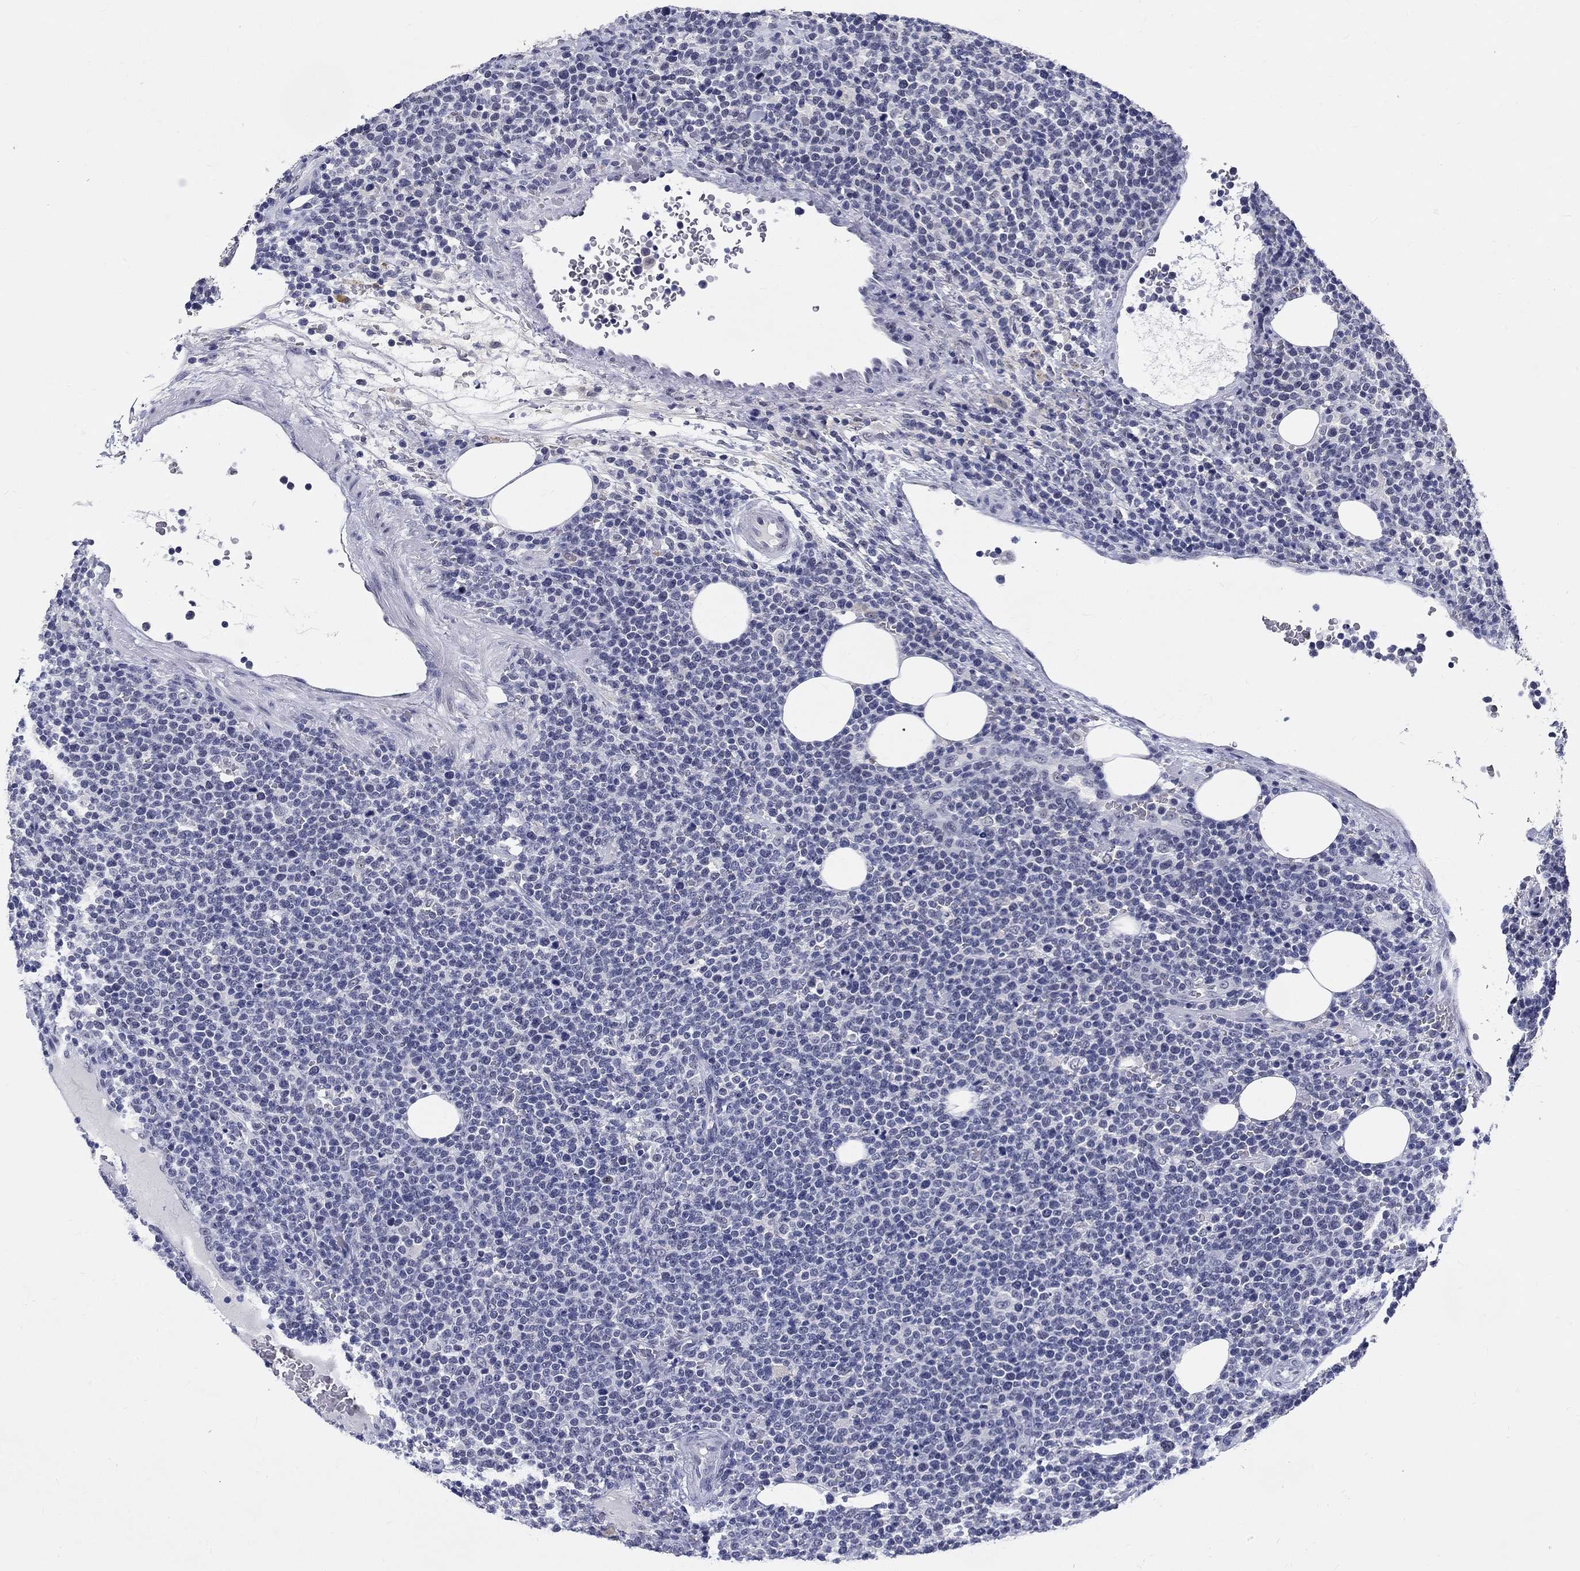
{"staining": {"intensity": "negative", "quantity": "none", "location": "none"}, "tissue": "lymphoma", "cell_type": "Tumor cells", "image_type": "cancer", "snomed": [{"axis": "morphology", "description": "Malignant lymphoma, non-Hodgkin's type, High grade"}, {"axis": "topography", "description": "Lymph node"}], "caption": "The image exhibits no significant positivity in tumor cells of lymphoma. (DAB (3,3'-diaminobenzidine) IHC visualized using brightfield microscopy, high magnification).", "gene": "GRIN1", "patient": {"sex": "male", "age": 61}}